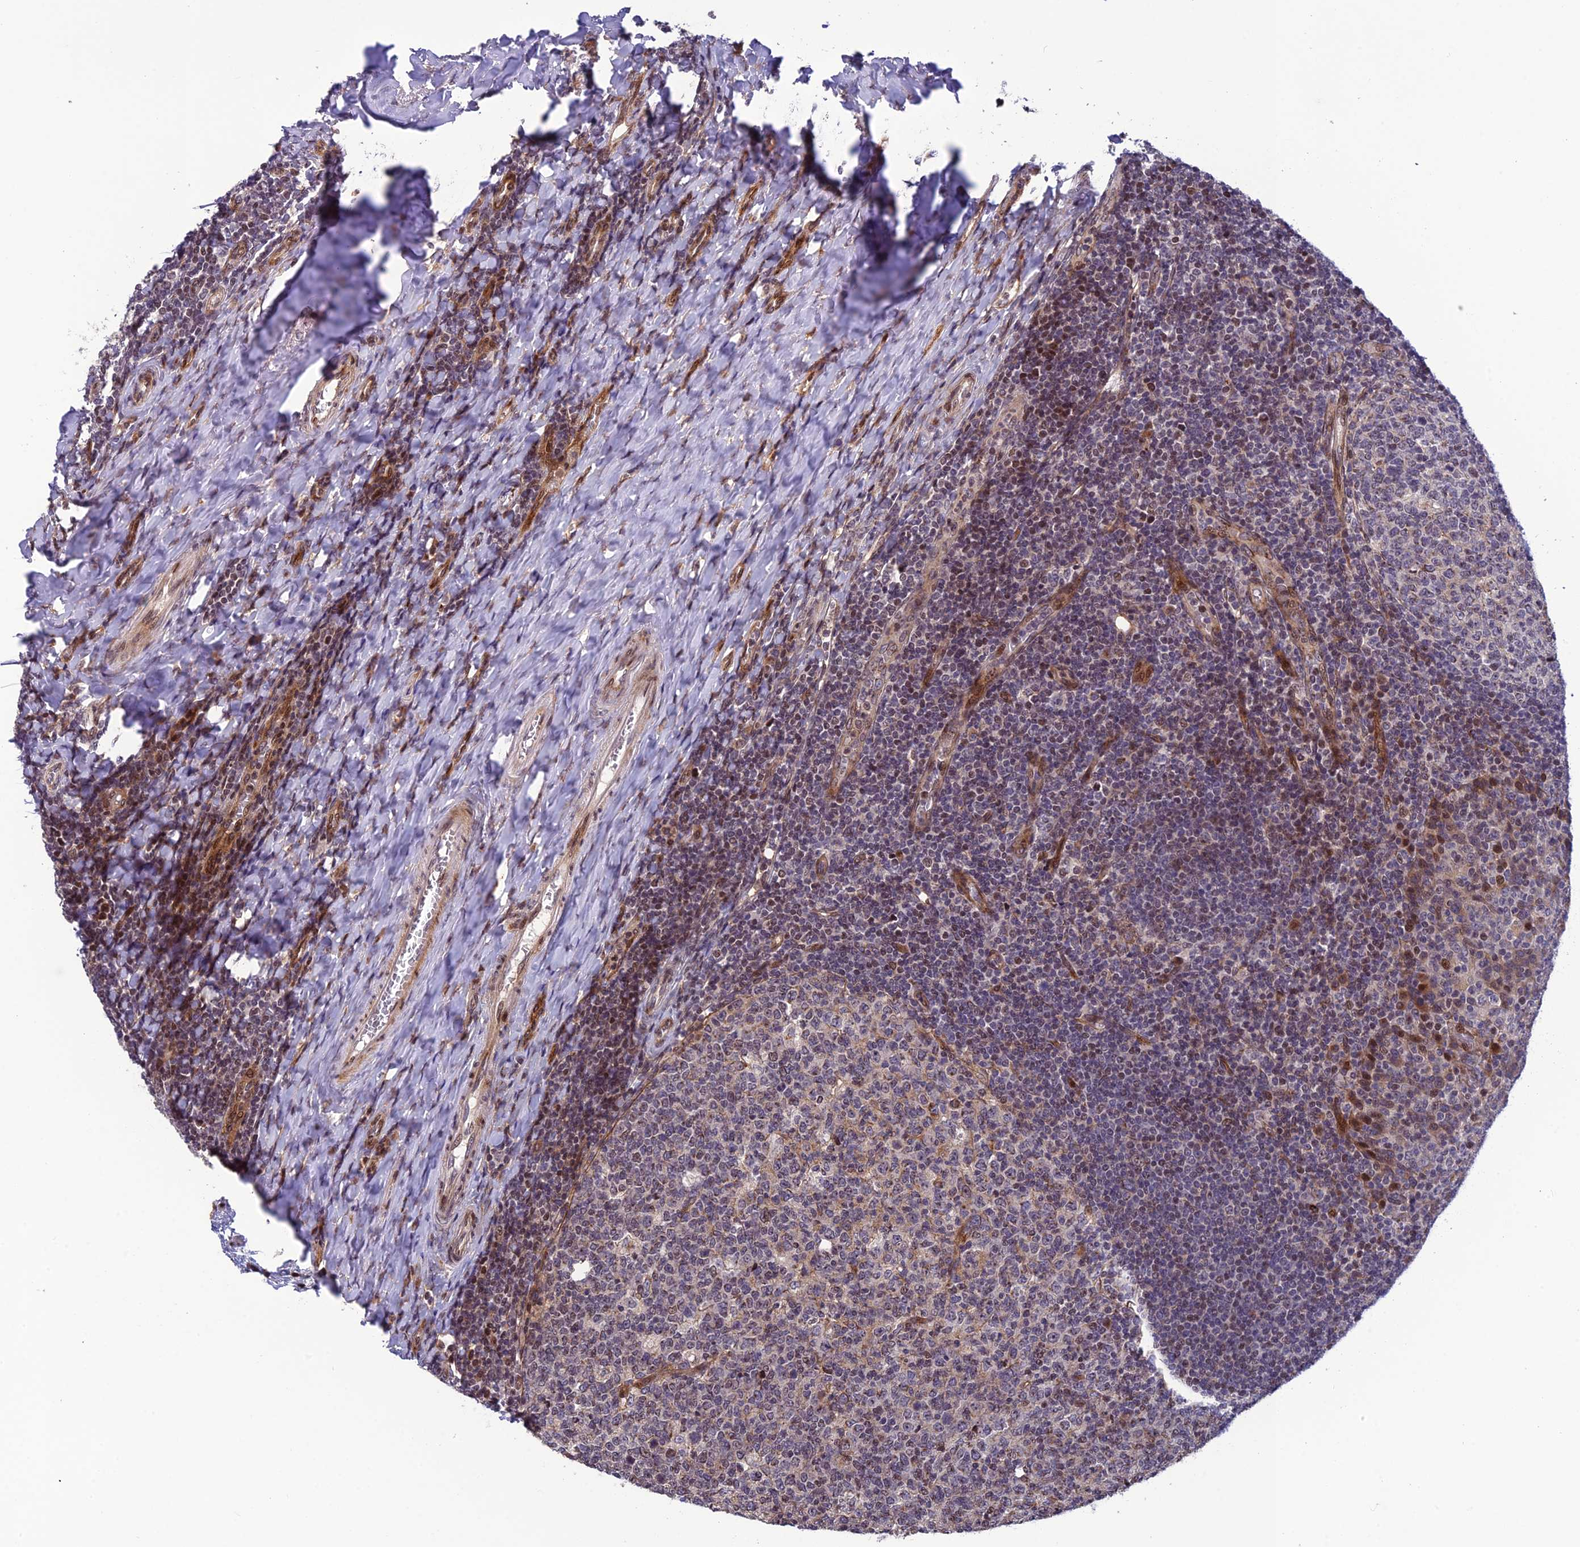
{"staining": {"intensity": "moderate", "quantity": "<25%", "location": "nuclear"}, "tissue": "tonsil", "cell_type": "Germinal center cells", "image_type": "normal", "snomed": [{"axis": "morphology", "description": "Normal tissue, NOS"}, {"axis": "topography", "description": "Tonsil"}], "caption": "A high-resolution image shows immunohistochemistry (IHC) staining of benign tonsil, which displays moderate nuclear expression in approximately <25% of germinal center cells. The staining is performed using DAB brown chromogen to label protein expression. The nuclei are counter-stained blue using hematoxylin.", "gene": "SMIM7", "patient": {"sex": "female", "age": 19}}